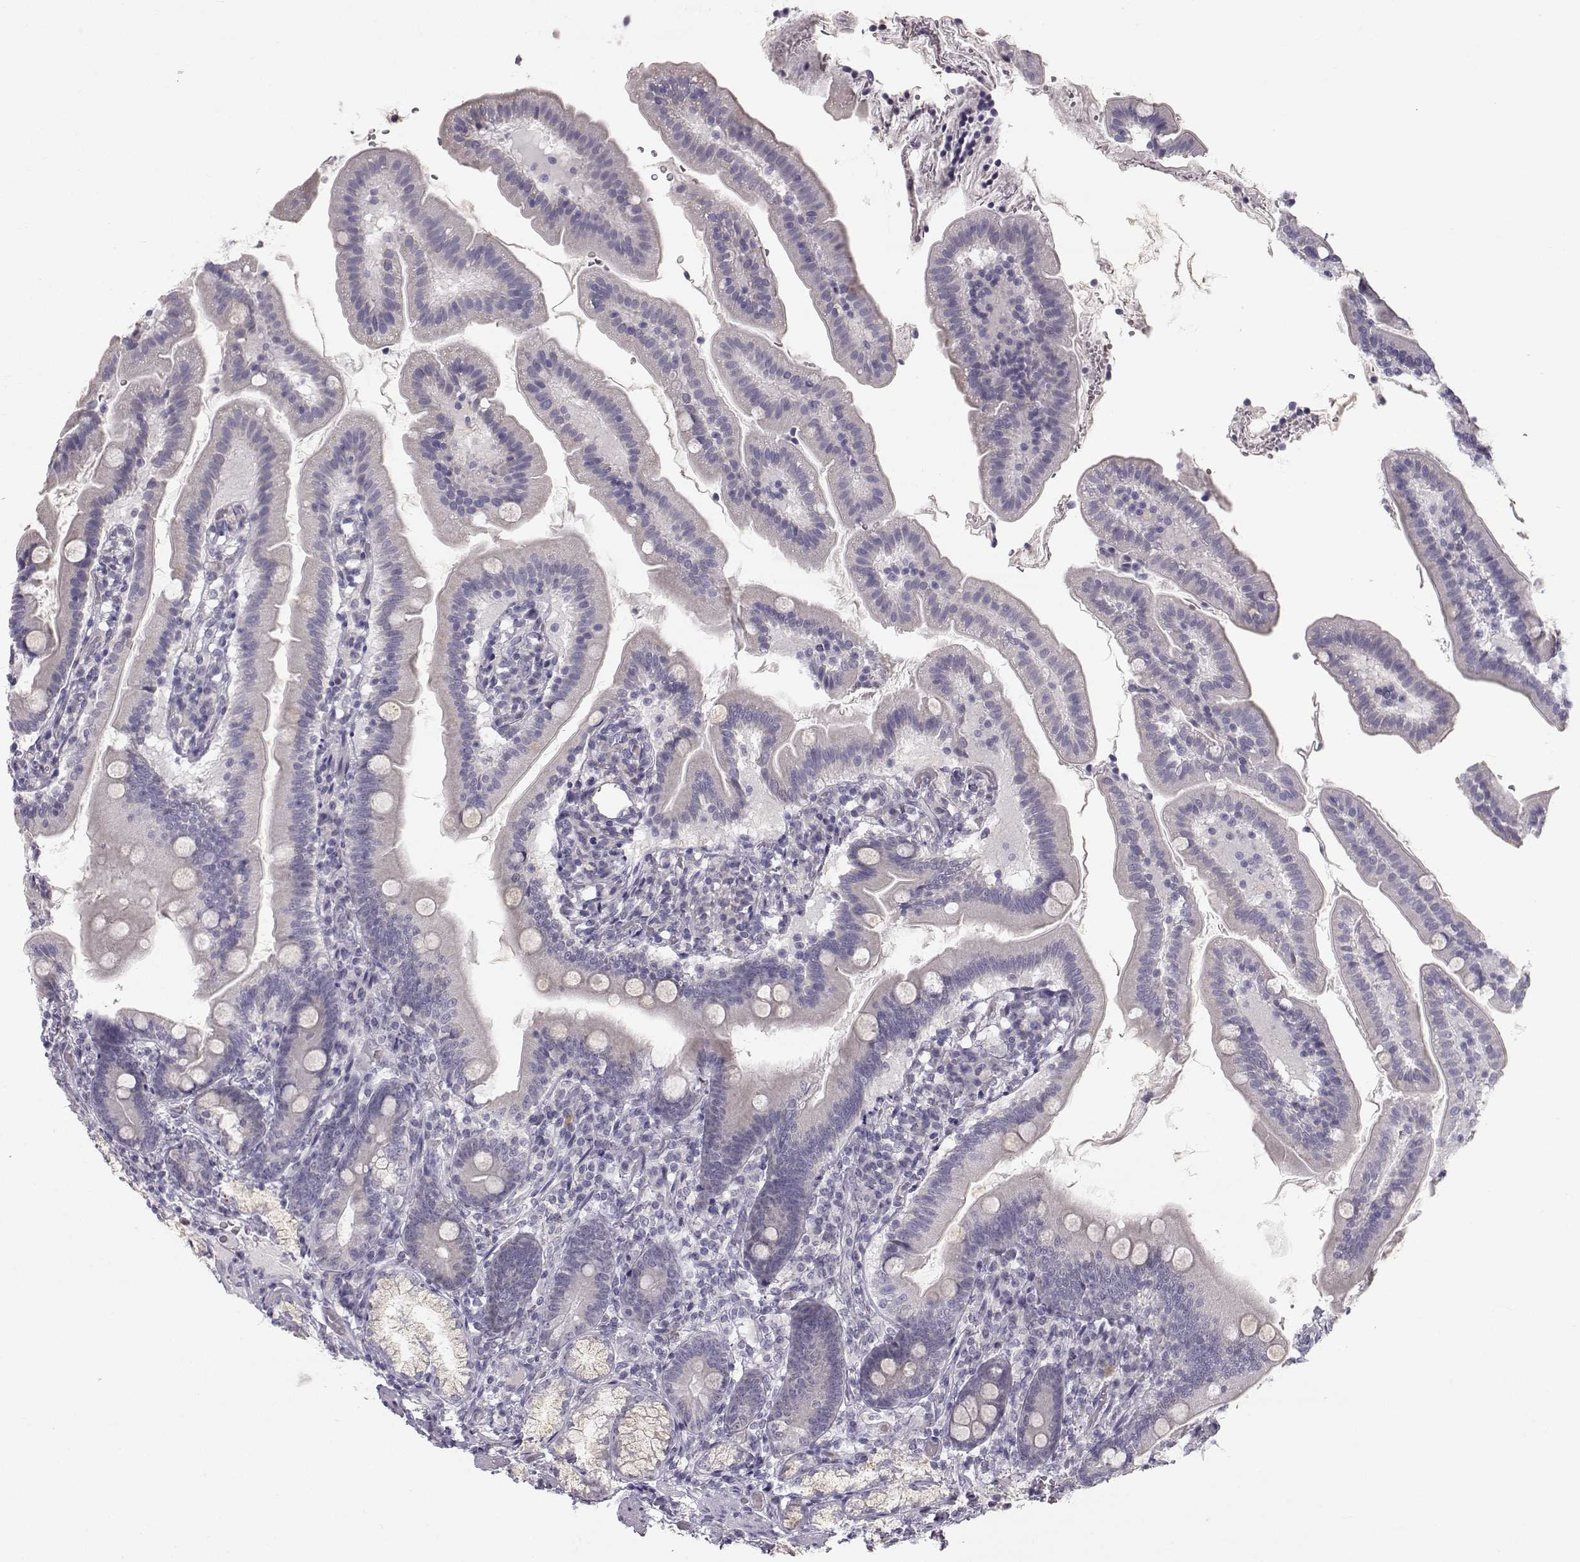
{"staining": {"intensity": "moderate", "quantity": "<25%", "location": "cytoplasmic/membranous"}, "tissue": "duodenum", "cell_type": "Glandular cells", "image_type": "normal", "snomed": [{"axis": "morphology", "description": "Normal tissue, NOS"}, {"axis": "topography", "description": "Duodenum"}], "caption": "Glandular cells exhibit low levels of moderate cytoplasmic/membranous positivity in about <25% of cells in normal human duodenum.", "gene": "ZNF185", "patient": {"sex": "female", "age": 67}}